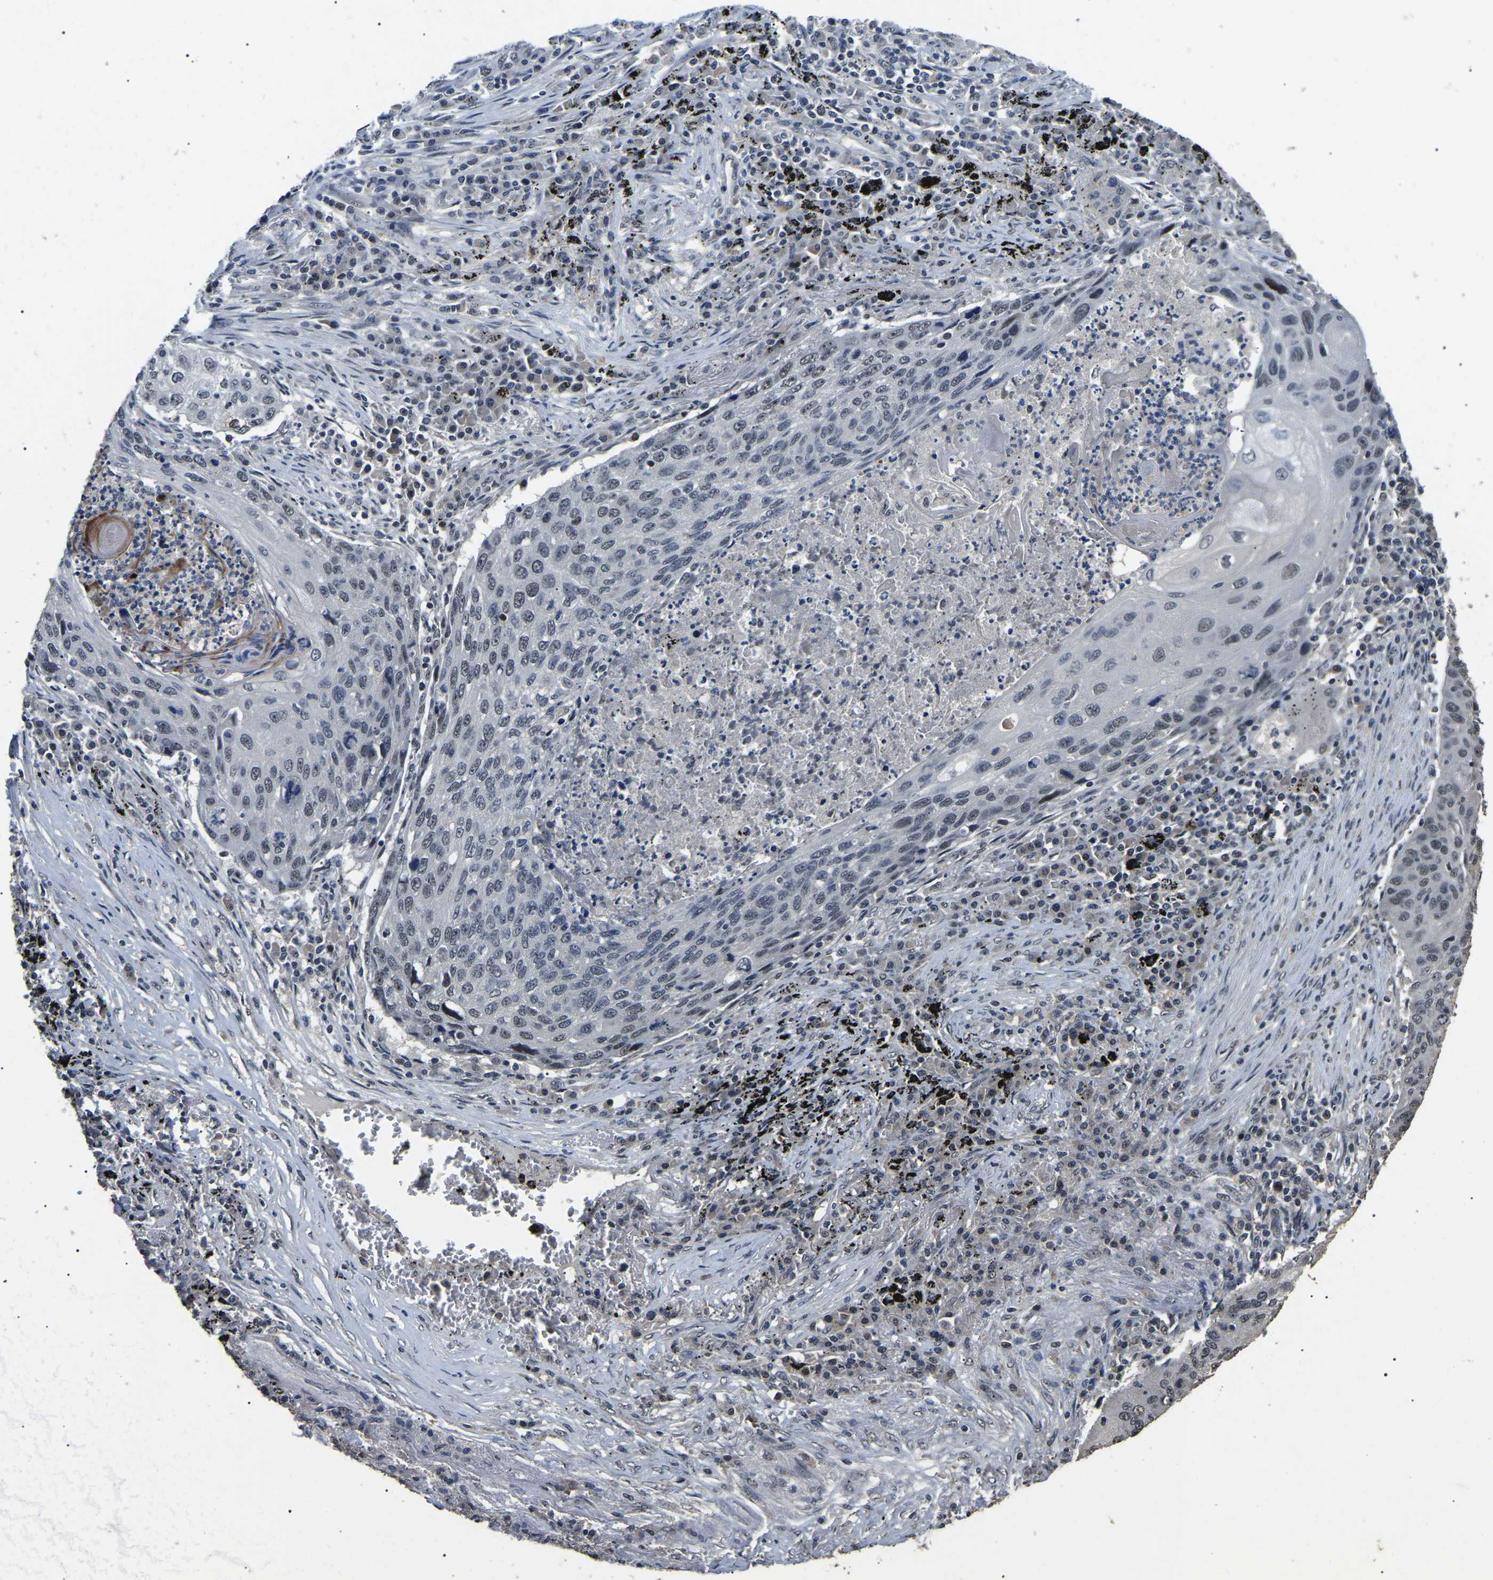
{"staining": {"intensity": "negative", "quantity": "none", "location": "none"}, "tissue": "lung cancer", "cell_type": "Tumor cells", "image_type": "cancer", "snomed": [{"axis": "morphology", "description": "Squamous cell carcinoma, NOS"}, {"axis": "topography", "description": "Lung"}], "caption": "Protein analysis of squamous cell carcinoma (lung) exhibits no significant expression in tumor cells.", "gene": "PPM1E", "patient": {"sex": "female", "age": 63}}